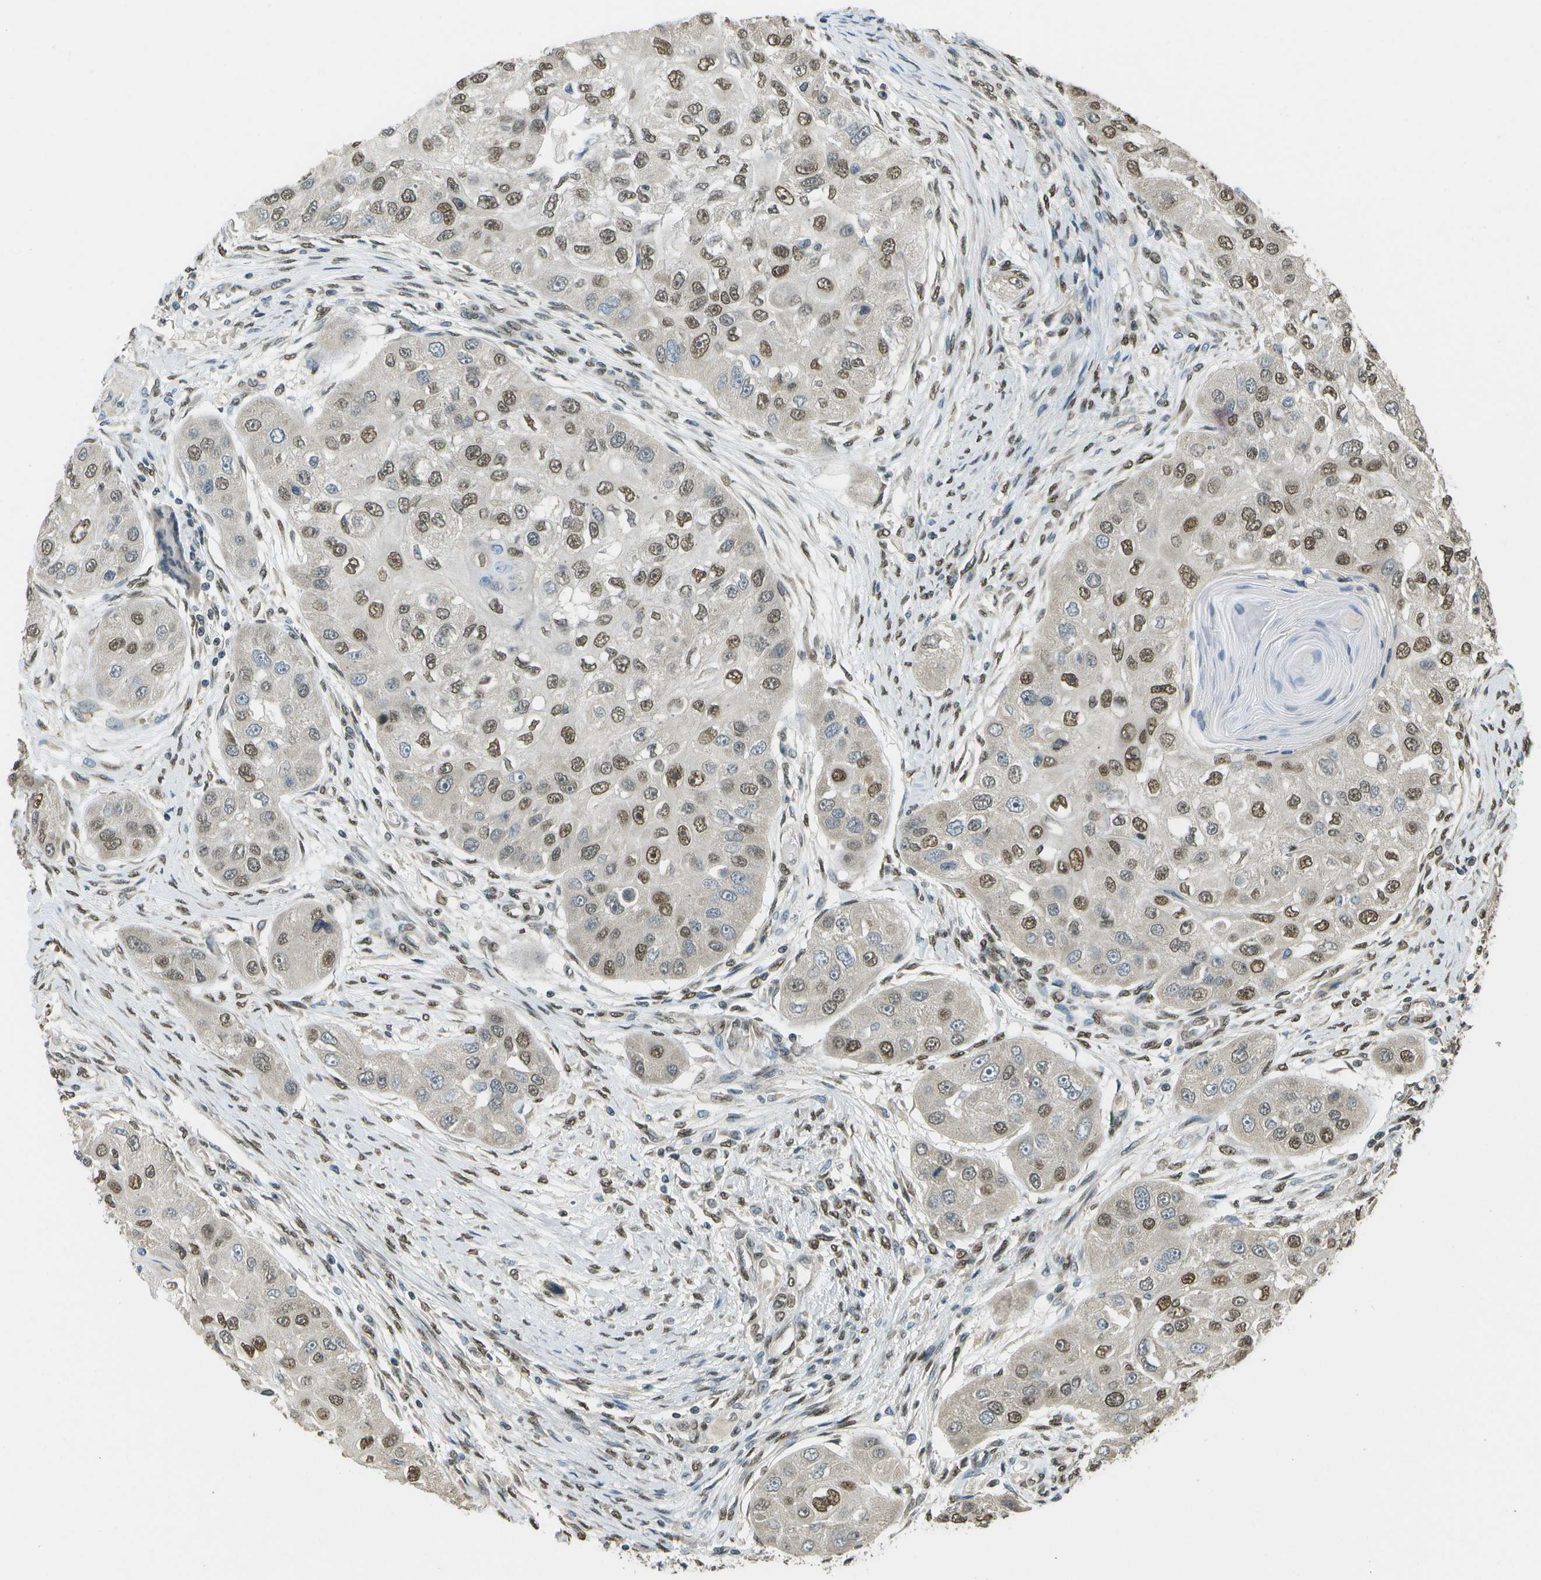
{"staining": {"intensity": "moderate", "quantity": ">75%", "location": "nuclear"}, "tissue": "head and neck cancer", "cell_type": "Tumor cells", "image_type": "cancer", "snomed": [{"axis": "morphology", "description": "Normal tissue, NOS"}, {"axis": "morphology", "description": "Squamous cell carcinoma, NOS"}, {"axis": "topography", "description": "Skeletal muscle"}, {"axis": "topography", "description": "Head-Neck"}], "caption": "Protein analysis of head and neck cancer tissue demonstrates moderate nuclear expression in approximately >75% of tumor cells.", "gene": "ABL2", "patient": {"sex": "male", "age": 51}}